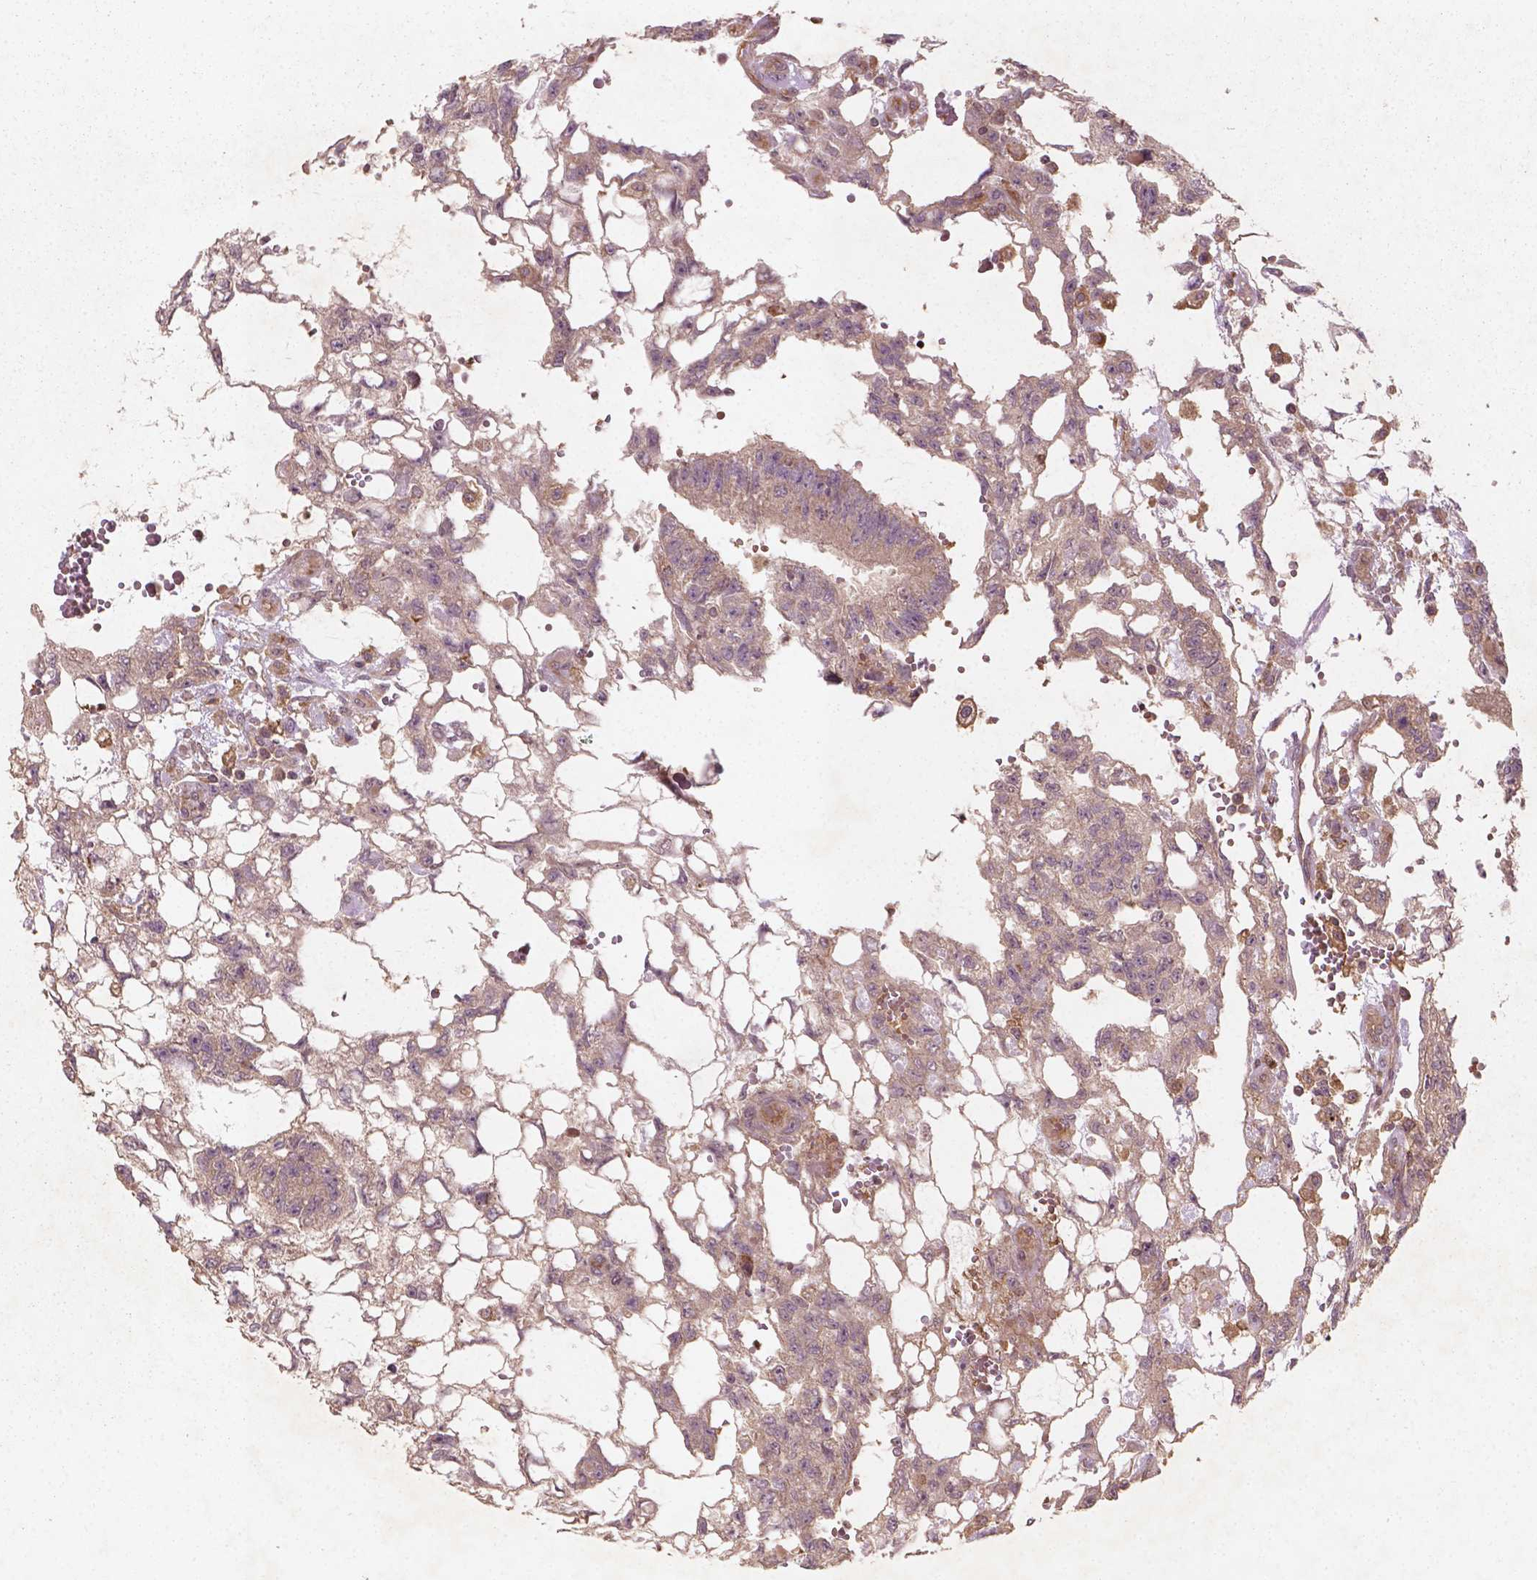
{"staining": {"intensity": "weak", "quantity": ">75%", "location": "cytoplasmic/membranous"}, "tissue": "testis cancer", "cell_type": "Tumor cells", "image_type": "cancer", "snomed": [{"axis": "morphology", "description": "Carcinoma, Embryonal, NOS"}, {"axis": "topography", "description": "Testis"}], "caption": "Testis cancer (embryonal carcinoma) was stained to show a protein in brown. There is low levels of weak cytoplasmic/membranous staining in about >75% of tumor cells. The staining was performed using DAB (3,3'-diaminobenzidine) to visualize the protein expression in brown, while the nuclei were stained in blue with hematoxylin (Magnification: 20x).", "gene": "CYFIP2", "patient": {"sex": "male", "age": 32}}